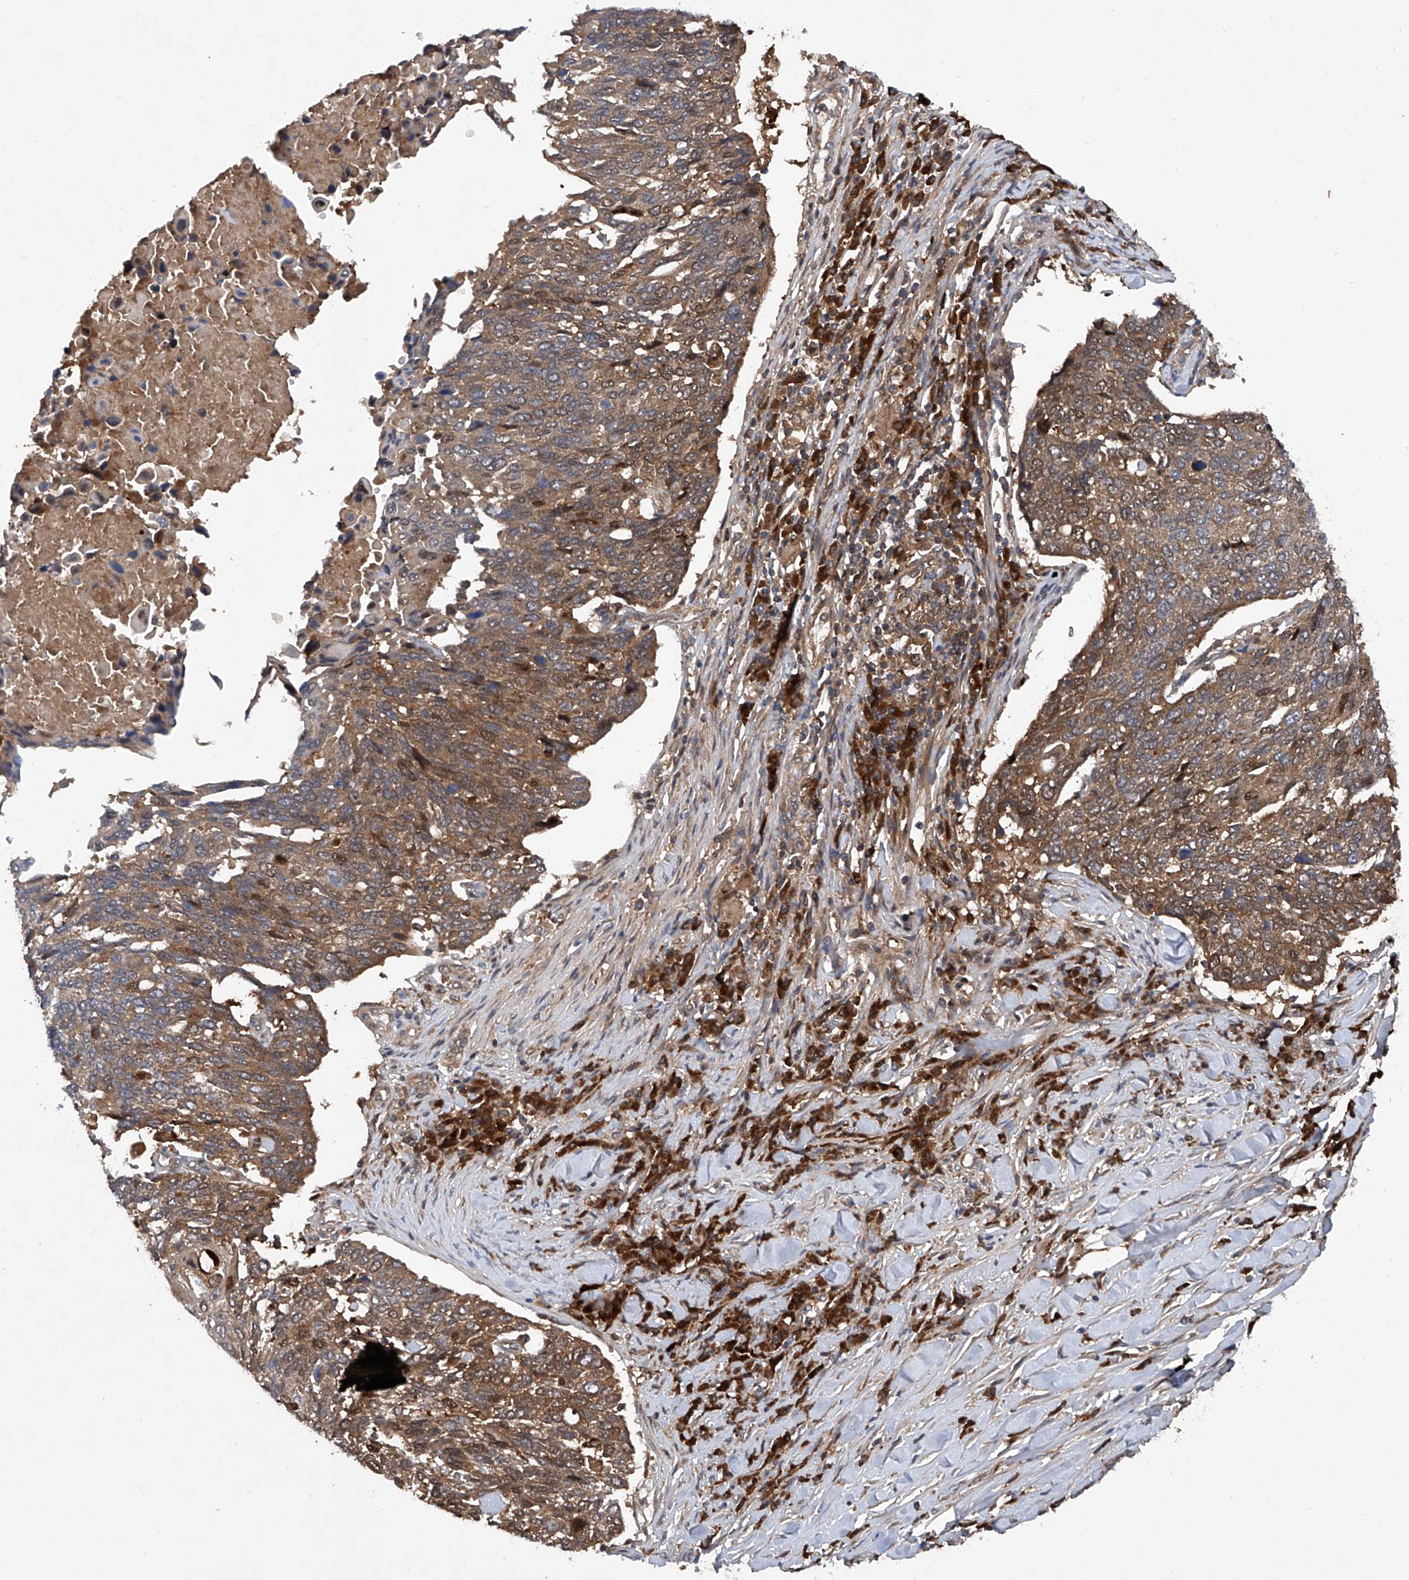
{"staining": {"intensity": "moderate", "quantity": ">75%", "location": "cytoplasmic/membranous"}, "tissue": "lung cancer", "cell_type": "Tumor cells", "image_type": "cancer", "snomed": [{"axis": "morphology", "description": "Squamous cell carcinoma, NOS"}, {"axis": "topography", "description": "Lung"}], "caption": "Approximately >75% of tumor cells in lung cancer (squamous cell carcinoma) demonstrate moderate cytoplasmic/membranous protein positivity as visualized by brown immunohistochemical staining.", "gene": "ASCC3", "patient": {"sex": "male", "age": 66}}